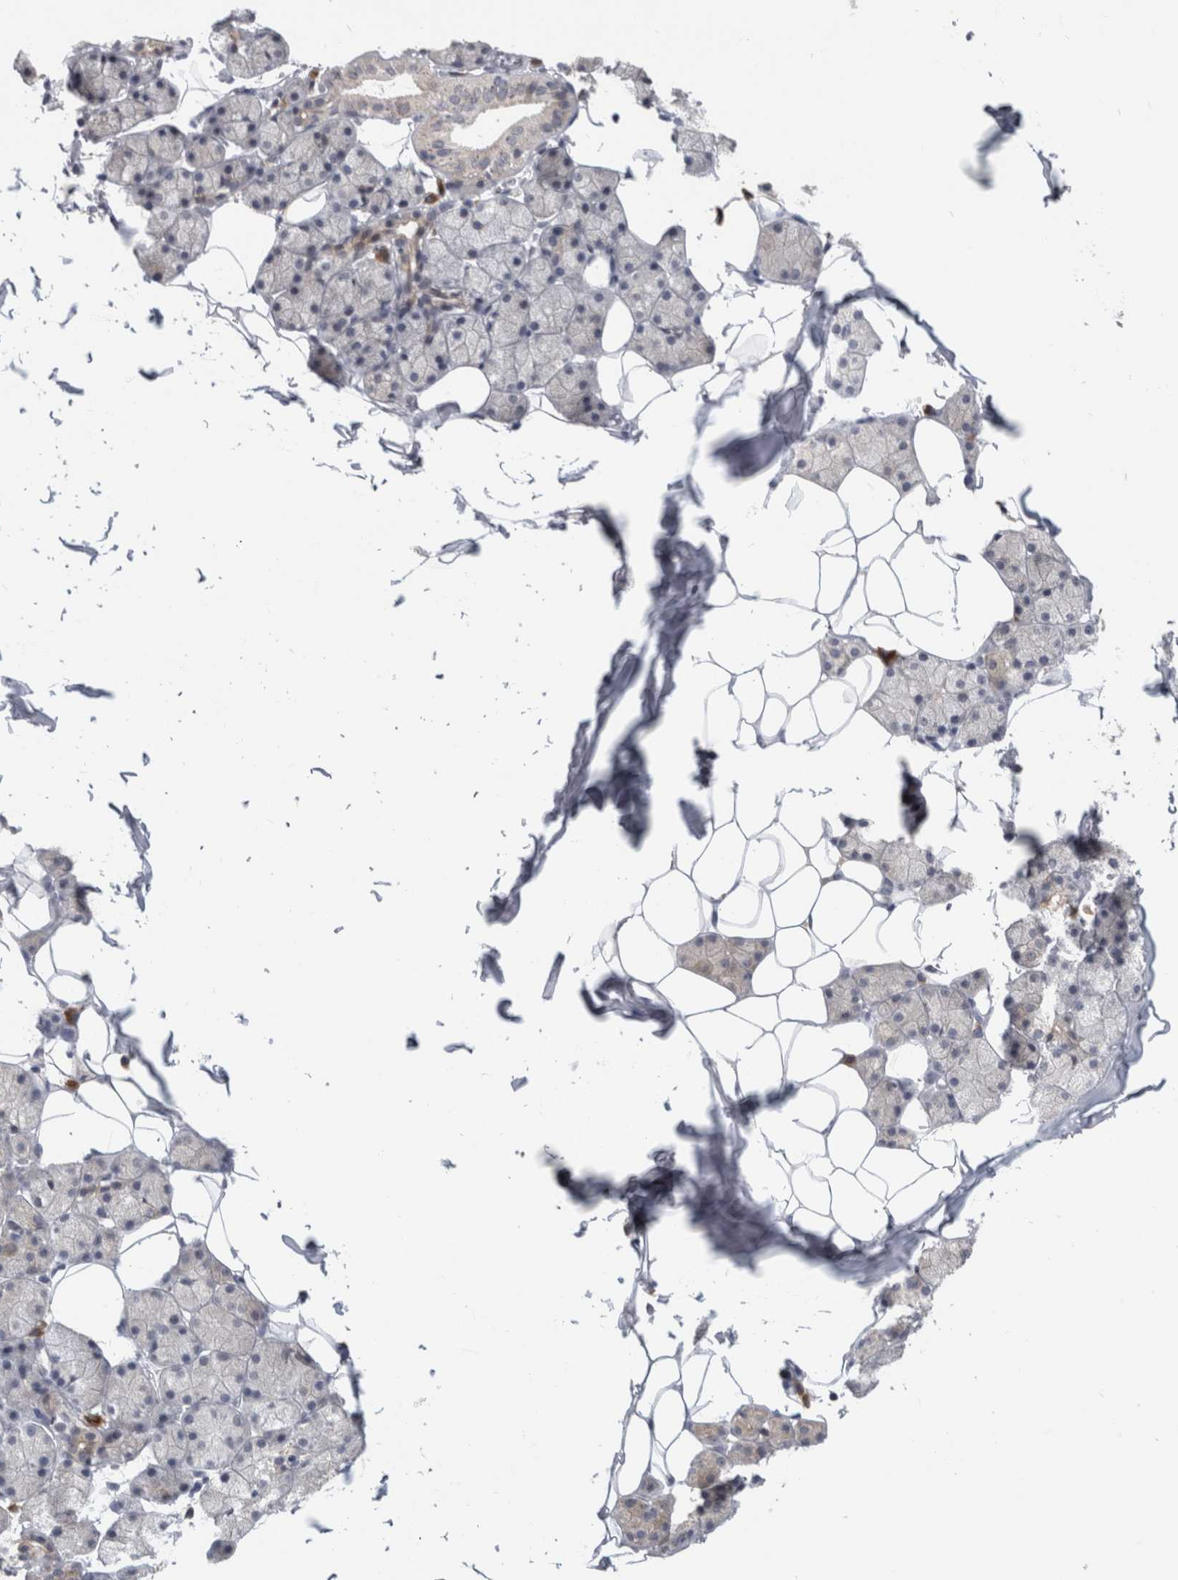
{"staining": {"intensity": "negative", "quantity": "none", "location": "none"}, "tissue": "salivary gland", "cell_type": "Glandular cells", "image_type": "normal", "snomed": [{"axis": "morphology", "description": "Normal tissue, NOS"}, {"axis": "topography", "description": "Salivary gland"}], "caption": "This is an immunohistochemistry (IHC) micrograph of unremarkable human salivary gland. There is no positivity in glandular cells.", "gene": "TMEM242", "patient": {"sex": "female", "age": 33}}